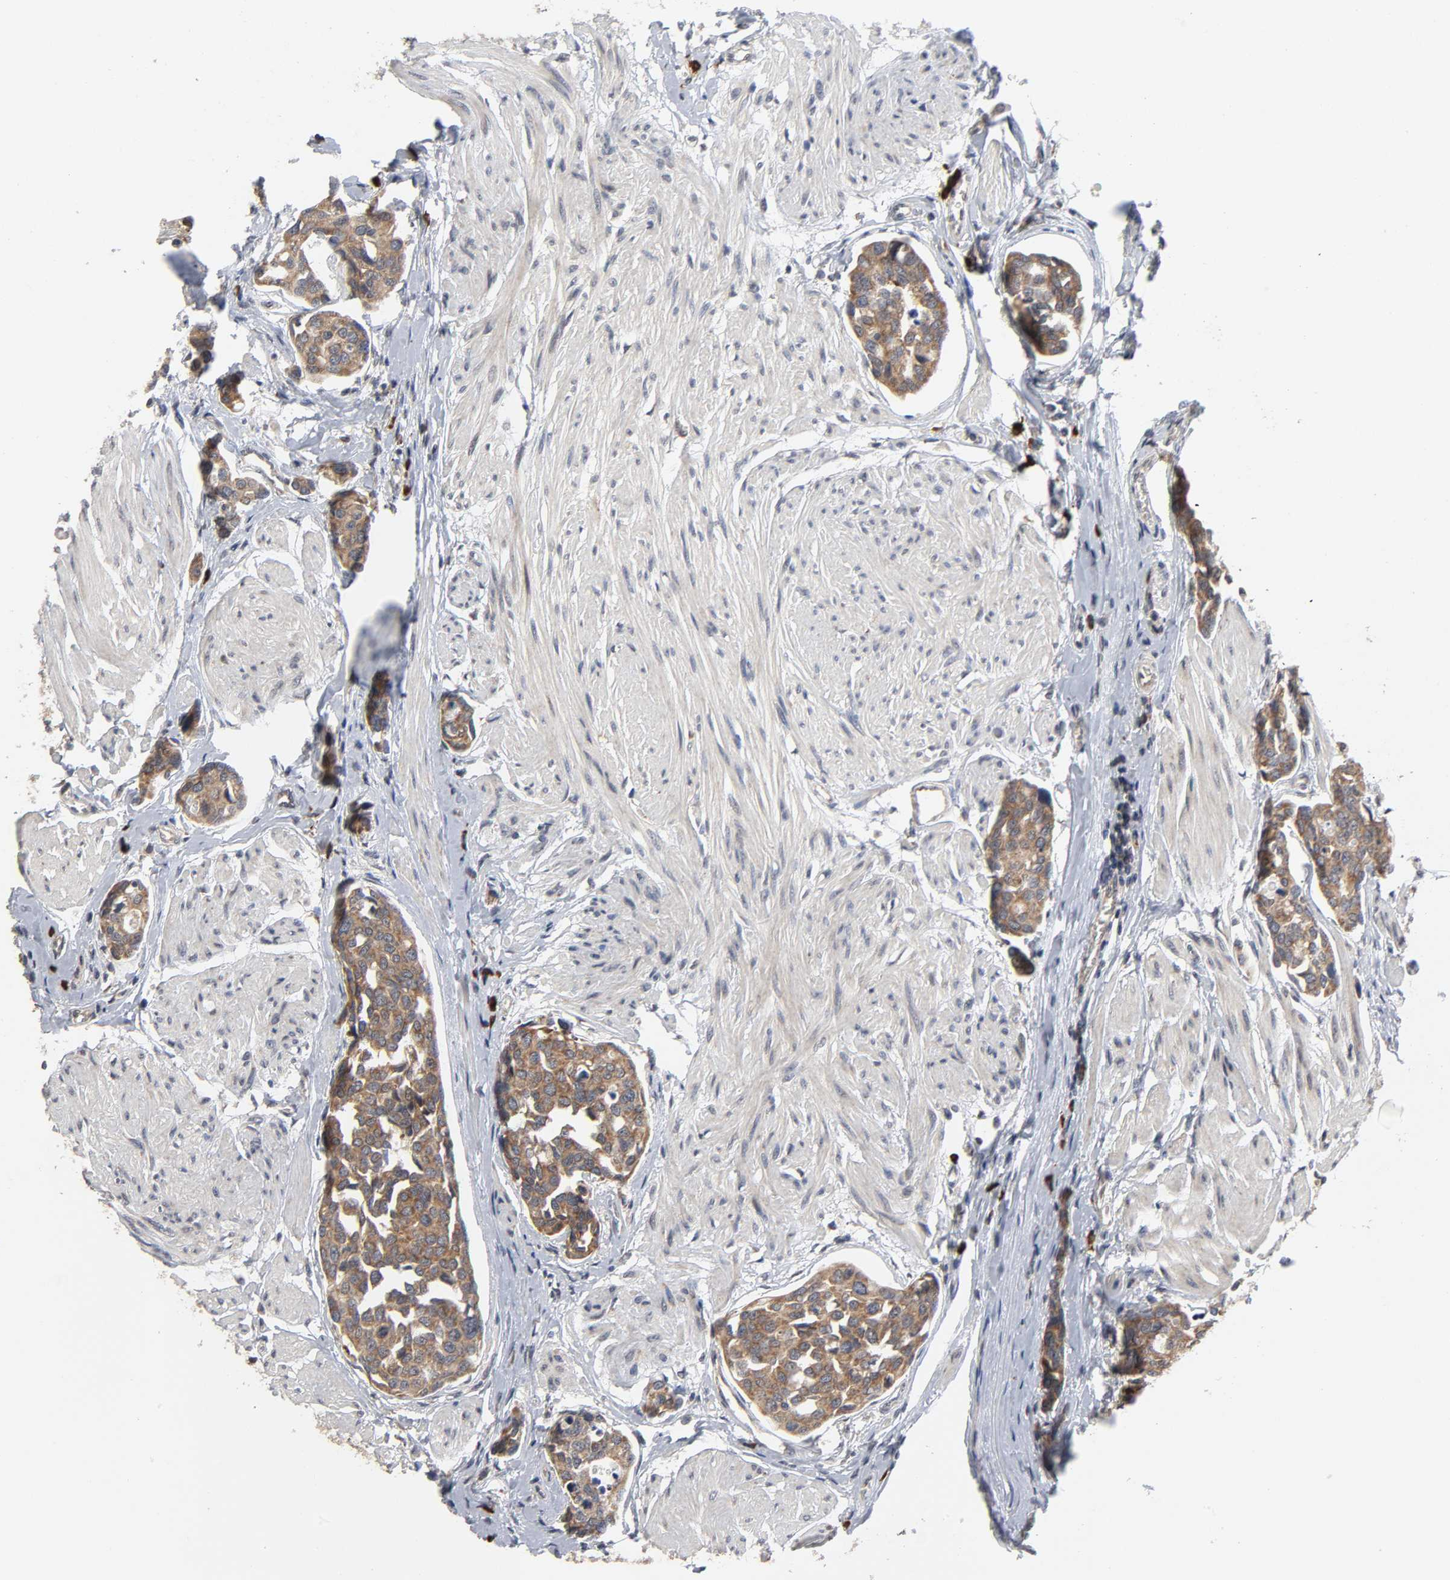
{"staining": {"intensity": "moderate", "quantity": ">75%", "location": "cytoplasmic/membranous"}, "tissue": "urothelial cancer", "cell_type": "Tumor cells", "image_type": "cancer", "snomed": [{"axis": "morphology", "description": "Urothelial carcinoma, High grade"}, {"axis": "topography", "description": "Urinary bladder"}], "caption": "IHC (DAB (3,3'-diaminobenzidine)) staining of urothelial carcinoma (high-grade) reveals moderate cytoplasmic/membranous protein expression in approximately >75% of tumor cells.", "gene": "SLC30A9", "patient": {"sex": "male", "age": 78}}